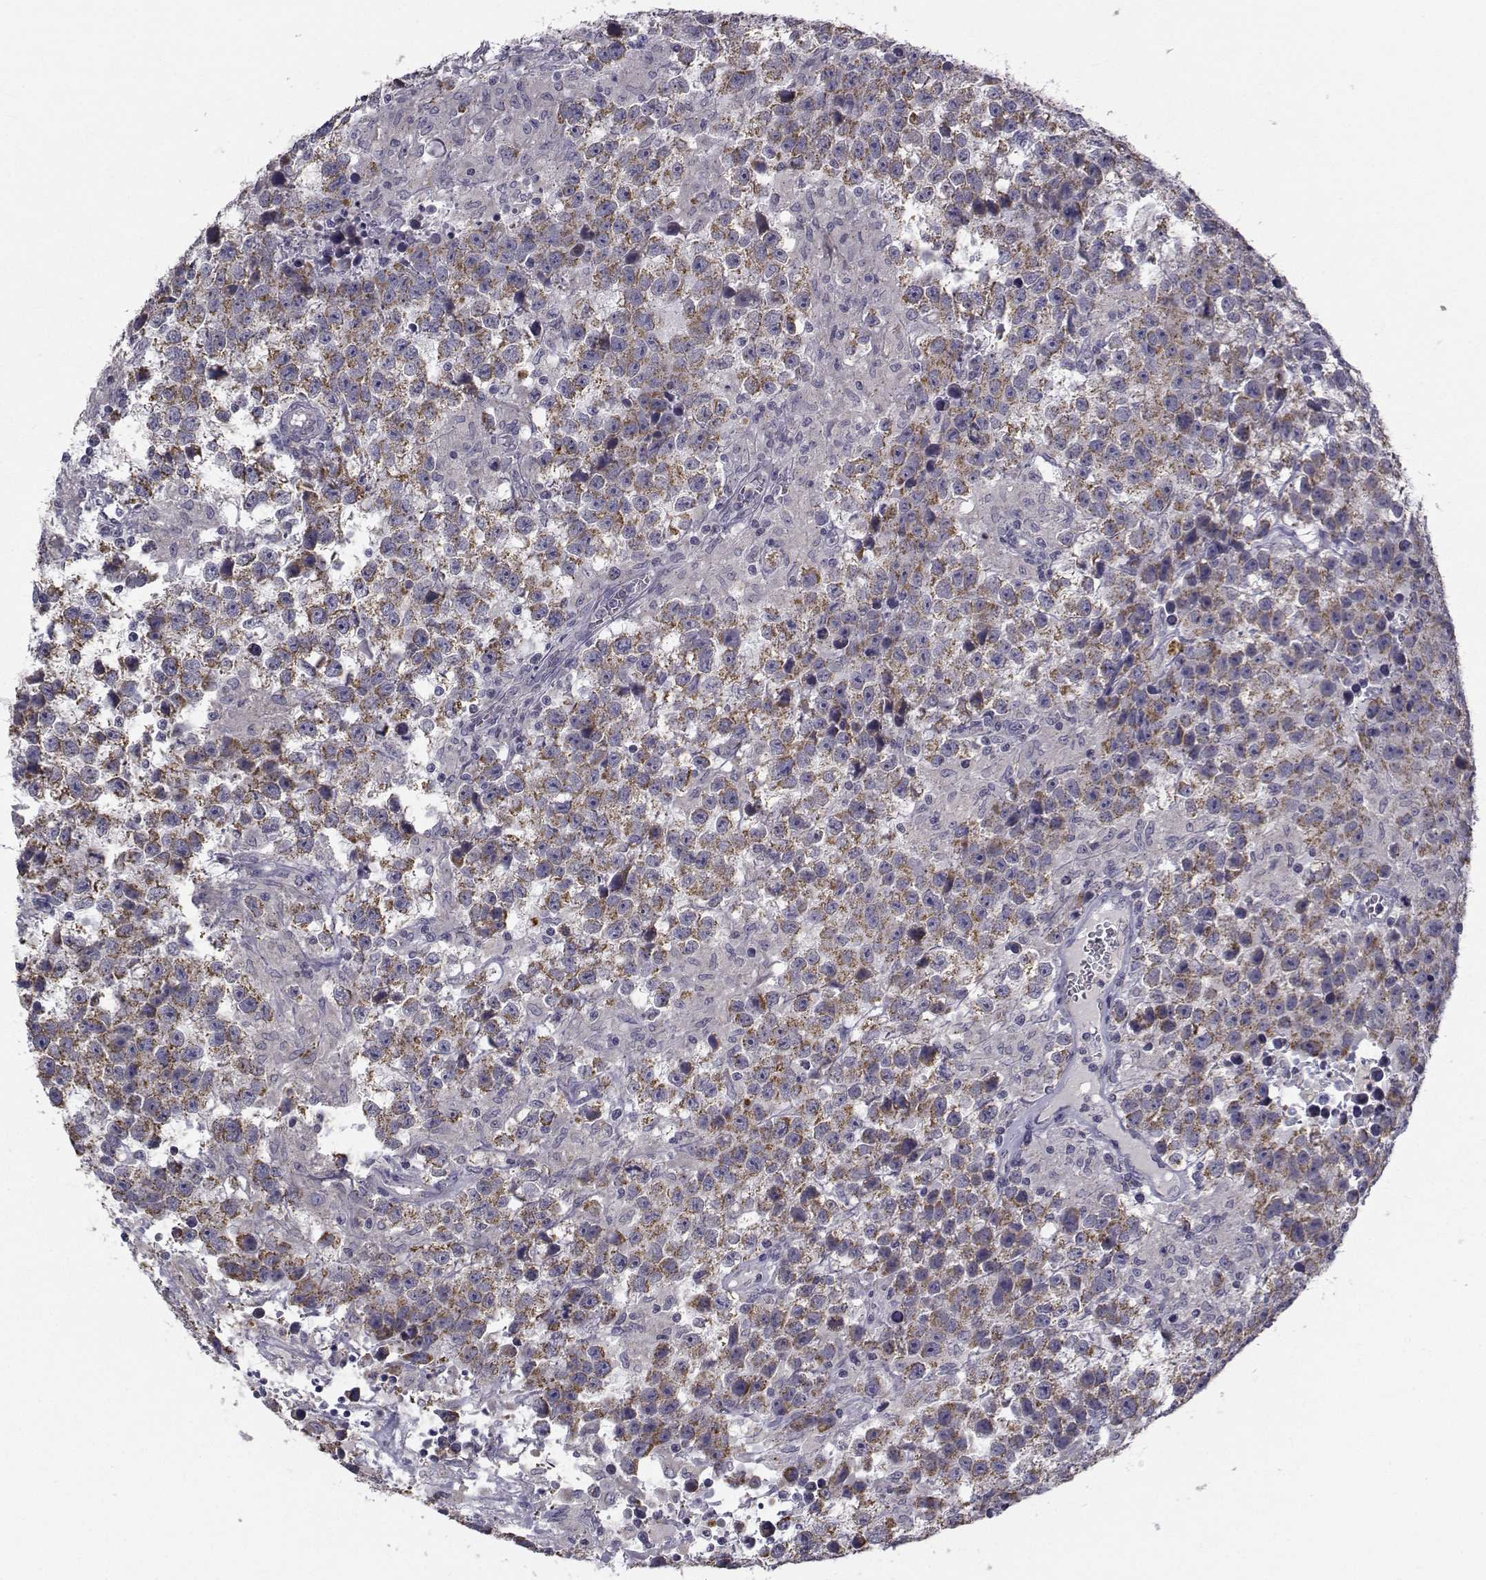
{"staining": {"intensity": "weak", "quantity": ">75%", "location": "cytoplasmic/membranous"}, "tissue": "testis cancer", "cell_type": "Tumor cells", "image_type": "cancer", "snomed": [{"axis": "morphology", "description": "Seminoma, NOS"}, {"axis": "topography", "description": "Testis"}], "caption": "Brown immunohistochemical staining in testis seminoma reveals weak cytoplasmic/membranous expression in about >75% of tumor cells.", "gene": "ANGPT1", "patient": {"sex": "male", "age": 43}}